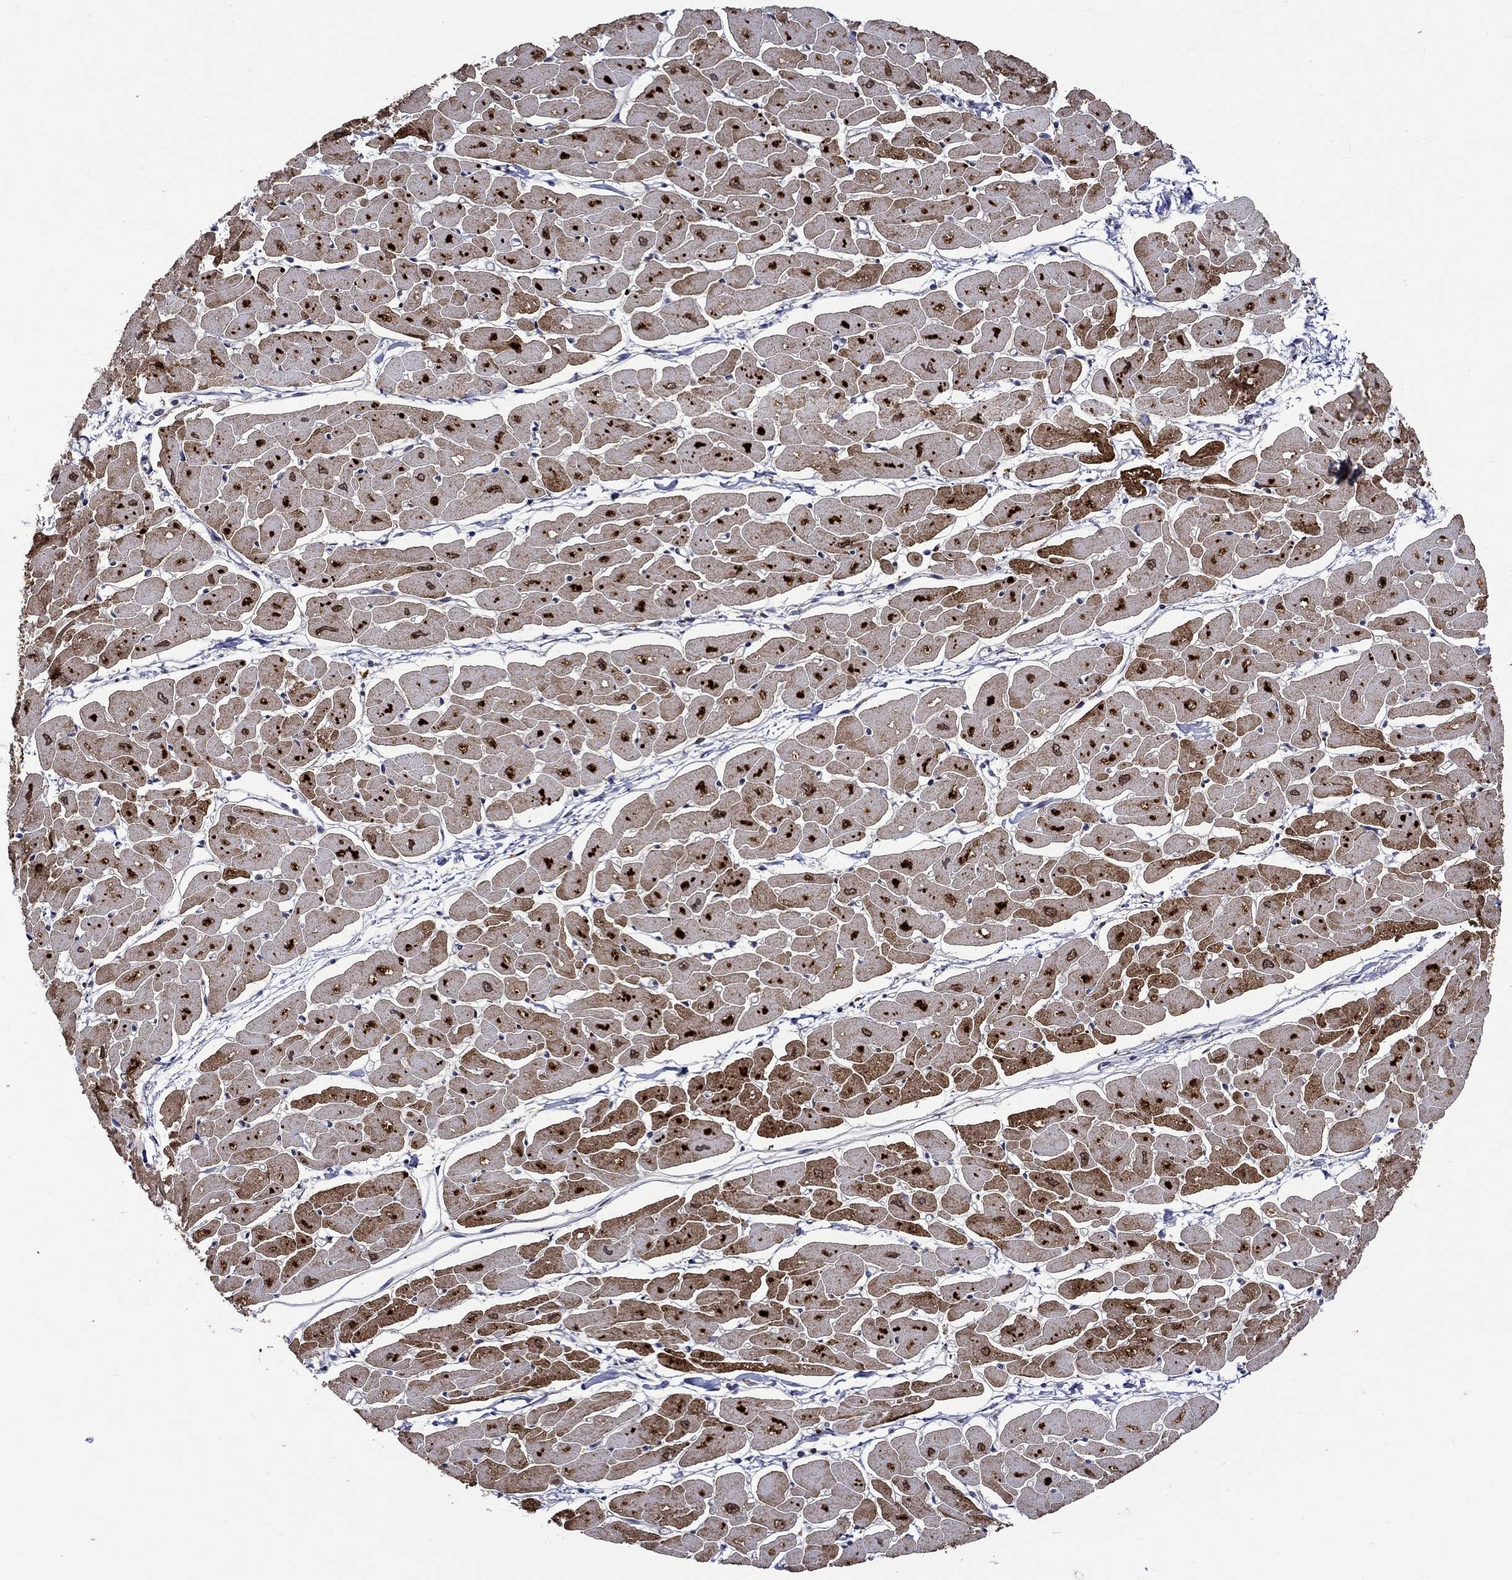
{"staining": {"intensity": "strong", "quantity": ">75%", "location": "cytoplasmic/membranous"}, "tissue": "heart muscle", "cell_type": "Cardiomyocytes", "image_type": "normal", "snomed": [{"axis": "morphology", "description": "Normal tissue, NOS"}, {"axis": "topography", "description": "Heart"}], "caption": "Heart muscle stained with DAB (3,3'-diaminobenzidine) immunohistochemistry (IHC) exhibits high levels of strong cytoplasmic/membranous positivity in about >75% of cardiomyocytes. The protein is shown in brown color, while the nuclei are stained blue.", "gene": "CRYAB", "patient": {"sex": "male", "age": 57}}